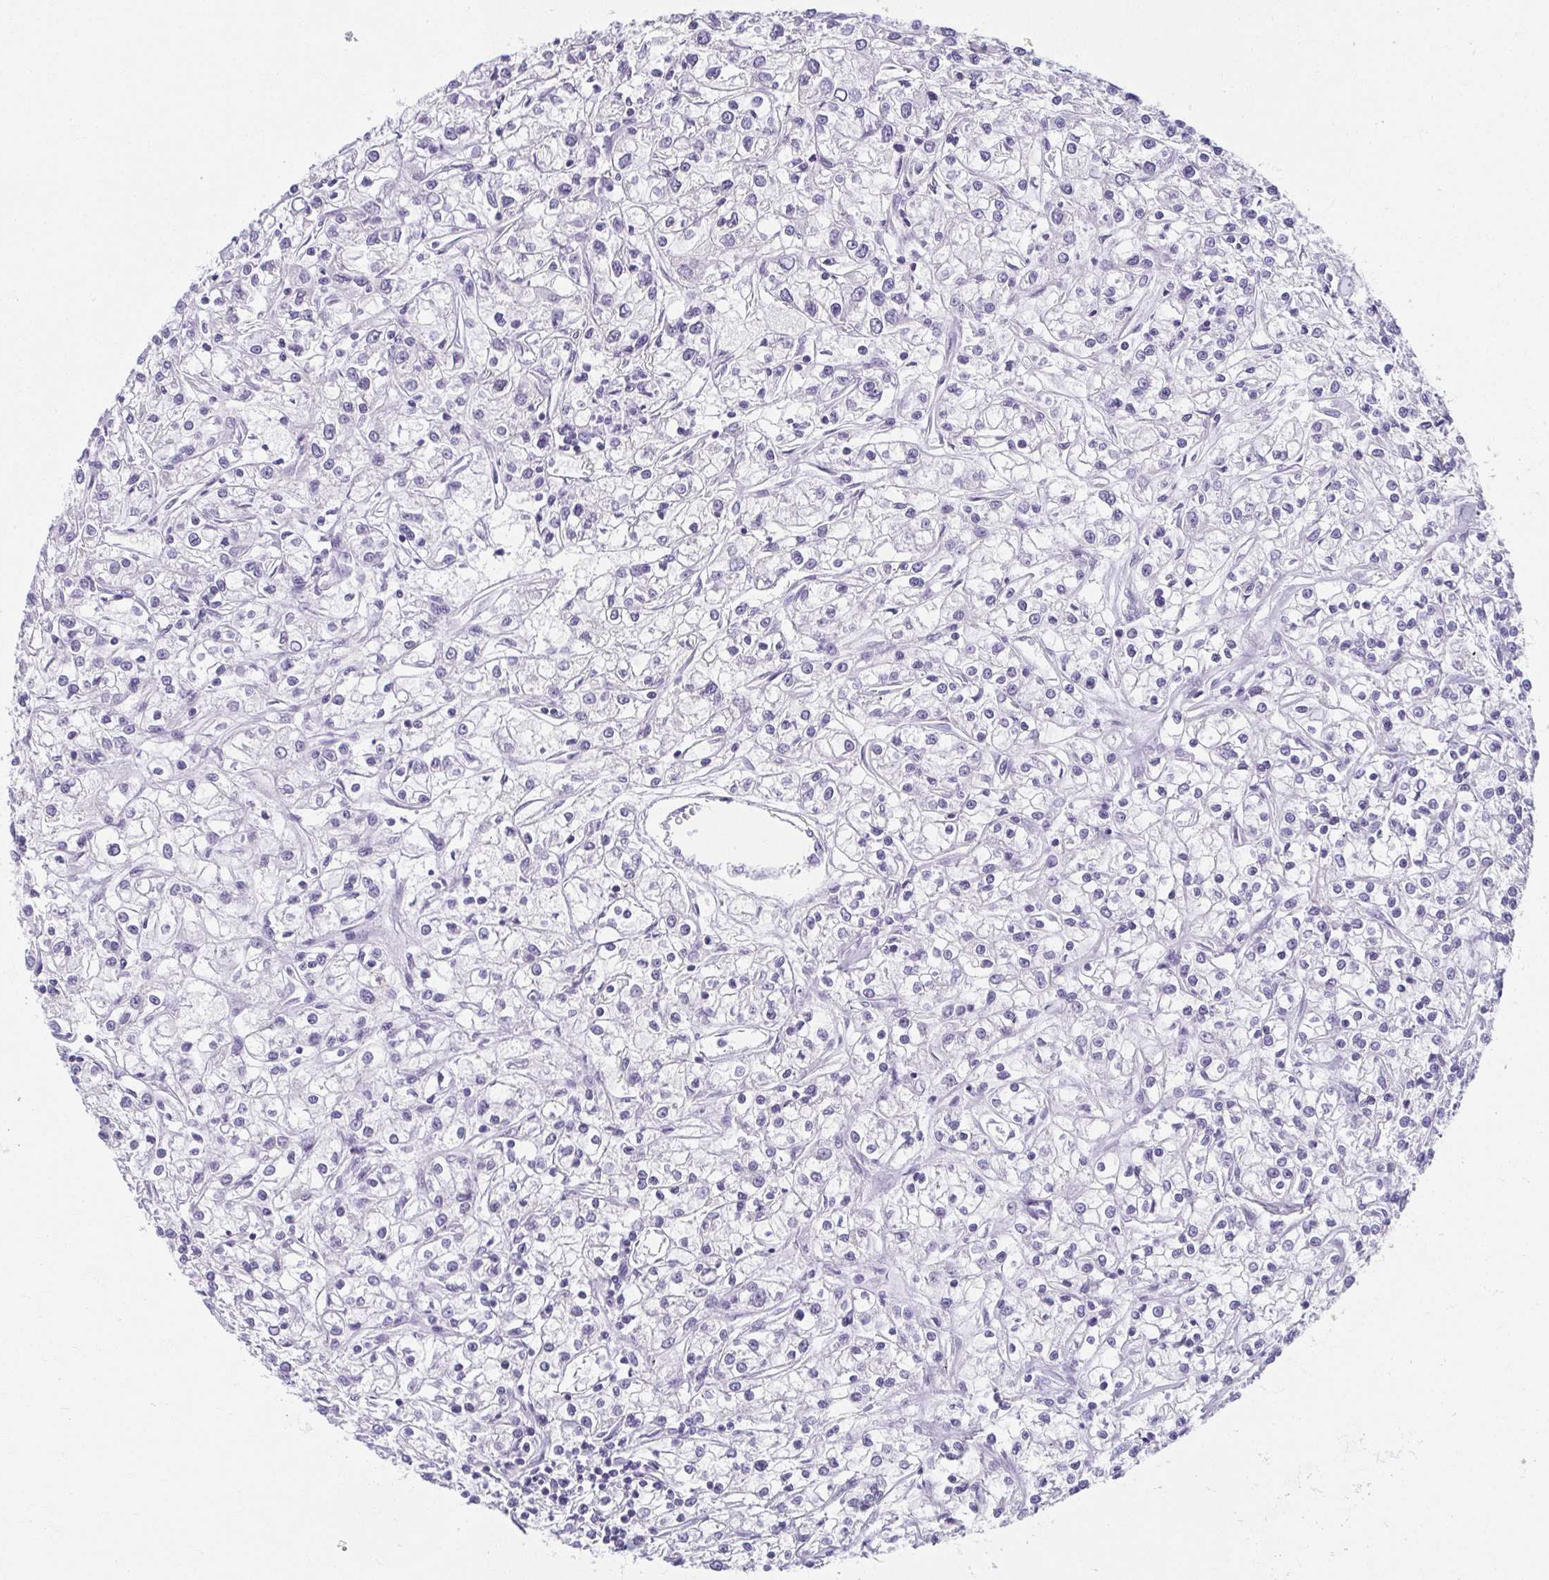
{"staining": {"intensity": "negative", "quantity": "none", "location": "none"}, "tissue": "renal cancer", "cell_type": "Tumor cells", "image_type": "cancer", "snomed": [{"axis": "morphology", "description": "Adenocarcinoma, NOS"}, {"axis": "topography", "description": "Kidney"}], "caption": "This is a micrograph of IHC staining of renal cancer, which shows no staining in tumor cells. Brightfield microscopy of immunohistochemistry (IHC) stained with DAB (3,3'-diaminobenzidine) (brown) and hematoxylin (blue), captured at high magnification.", "gene": "MOBP", "patient": {"sex": "female", "age": 59}}